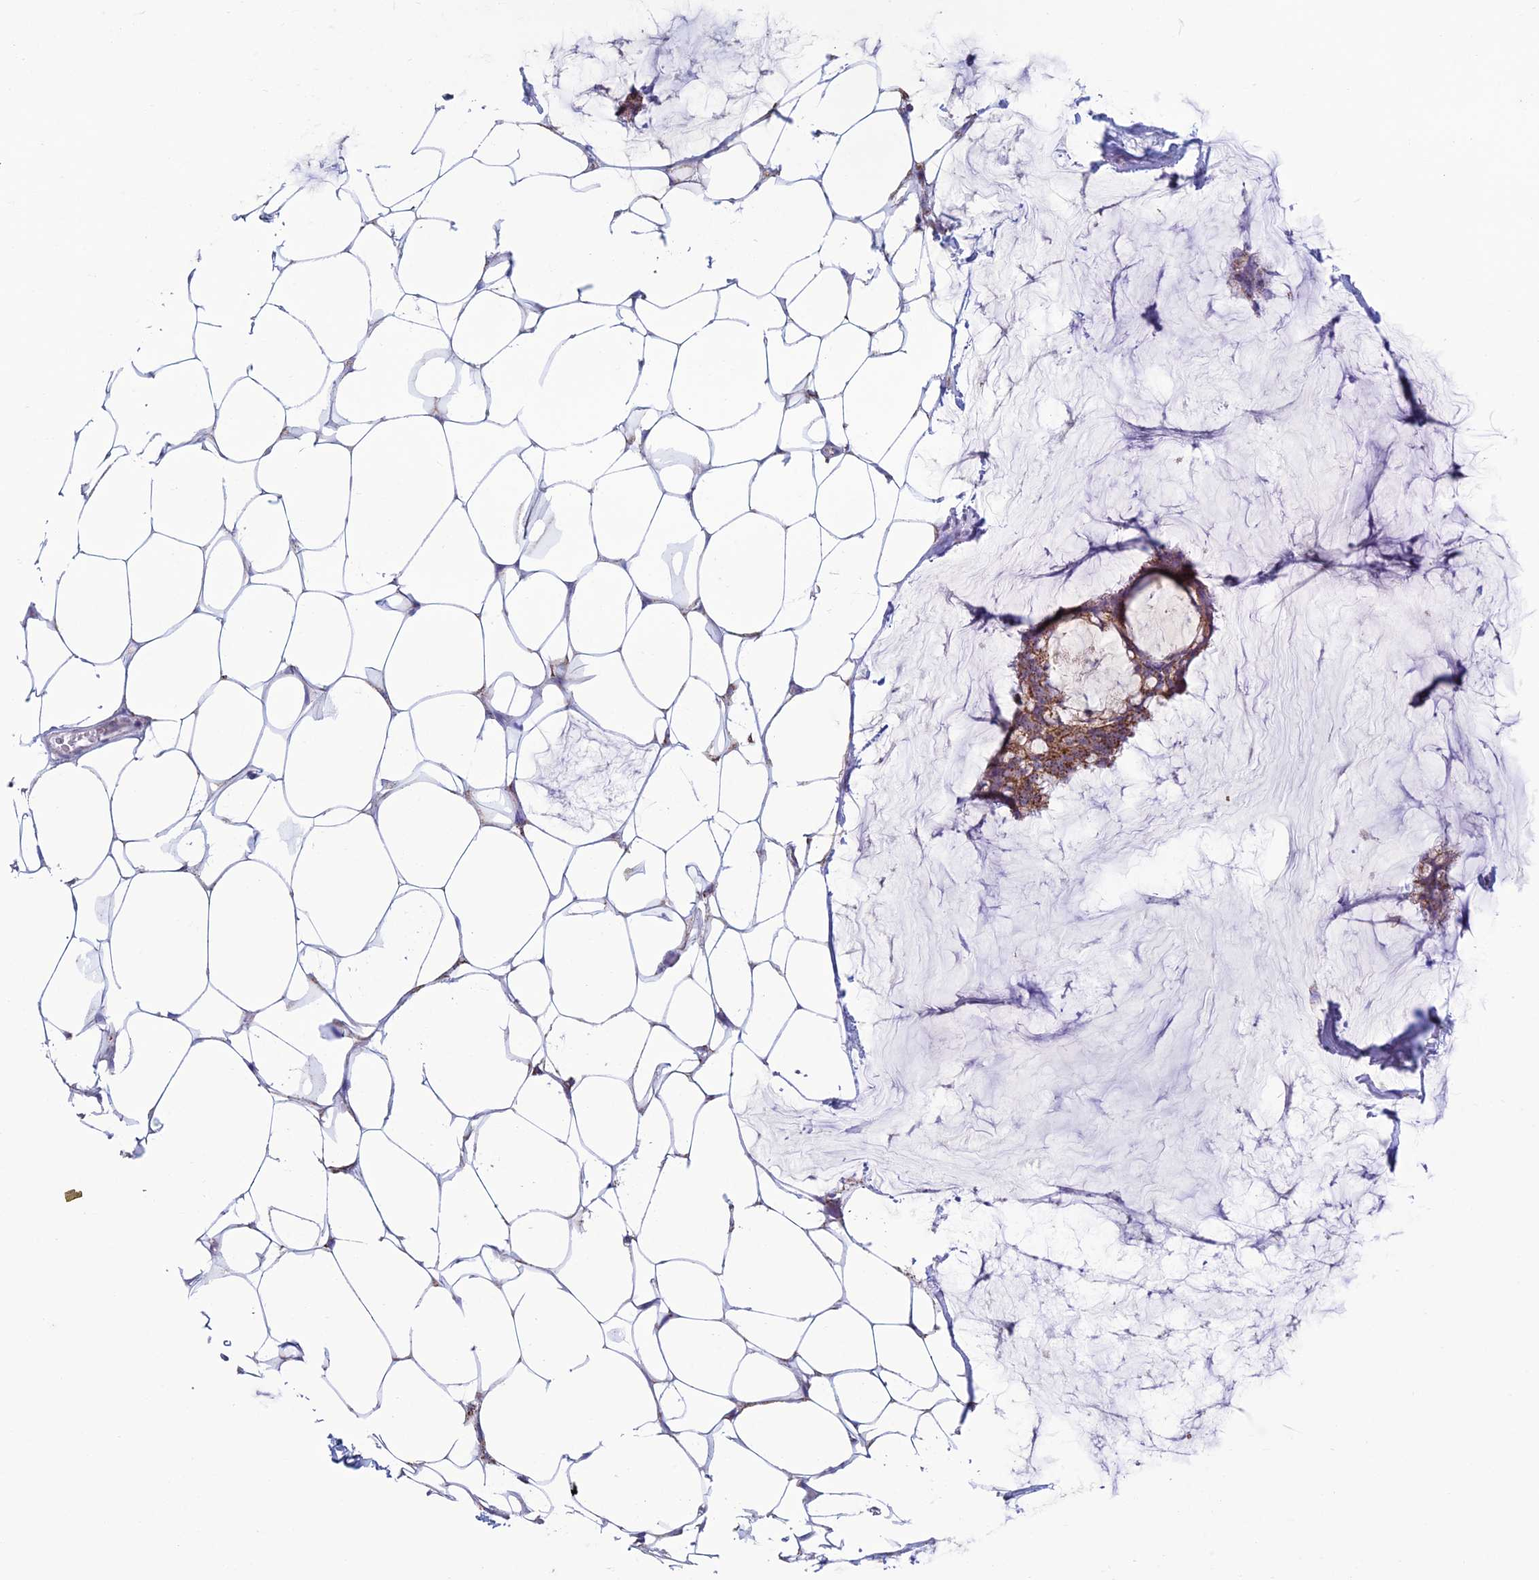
{"staining": {"intensity": "moderate", "quantity": ">75%", "location": "cytoplasmic/membranous"}, "tissue": "breast cancer", "cell_type": "Tumor cells", "image_type": "cancer", "snomed": [{"axis": "morphology", "description": "Duct carcinoma"}, {"axis": "topography", "description": "Breast"}], "caption": "IHC histopathology image of breast cancer stained for a protein (brown), which shows medium levels of moderate cytoplasmic/membranous positivity in approximately >75% of tumor cells.", "gene": "ZNG1B", "patient": {"sex": "female", "age": 93}}